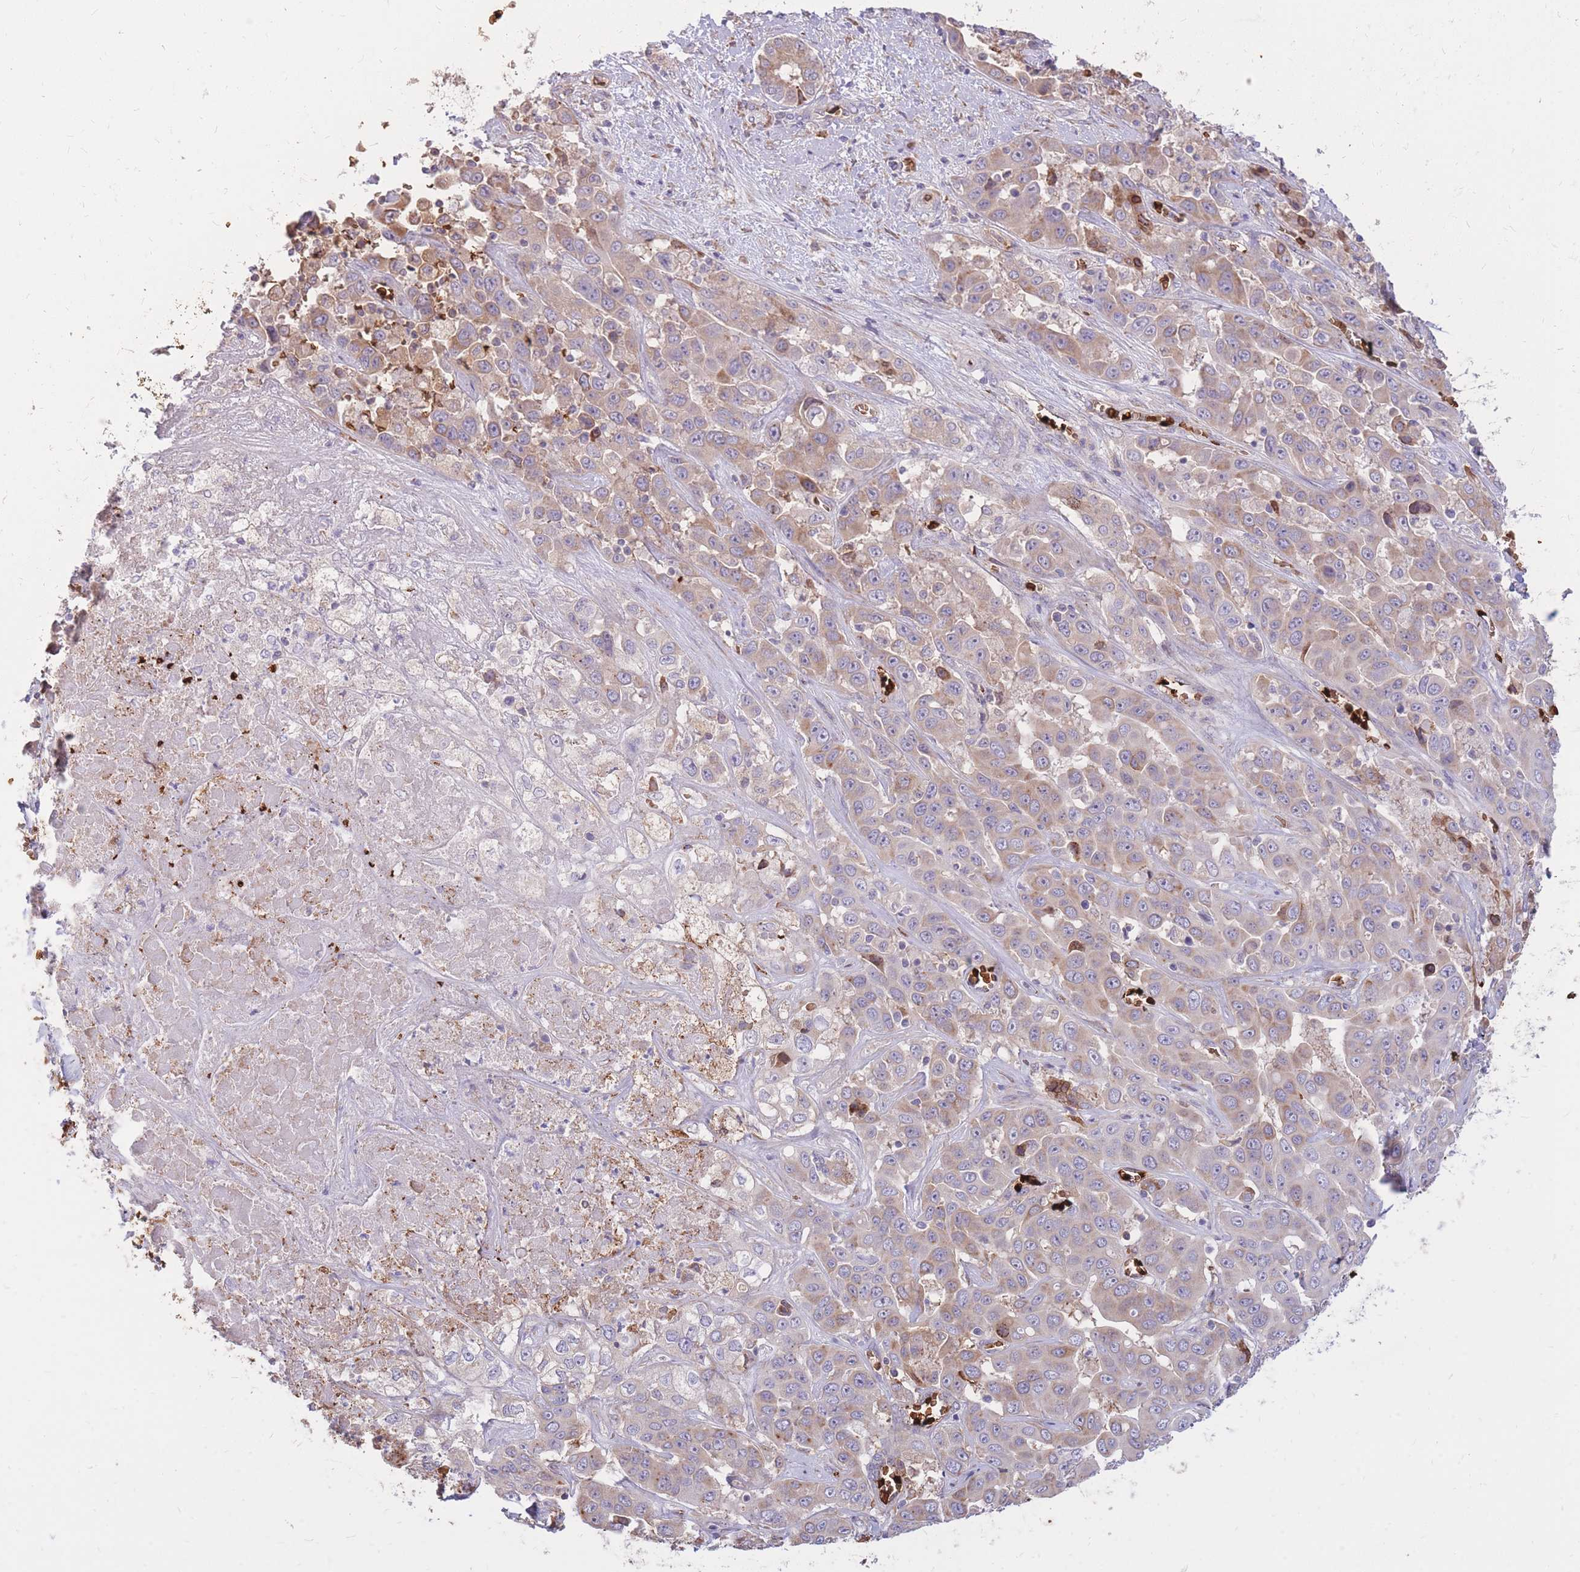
{"staining": {"intensity": "weak", "quantity": "25%-75%", "location": "cytoplasmic/membranous"}, "tissue": "liver cancer", "cell_type": "Tumor cells", "image_type": "cancer", "snomed": [{"axis": "morphology", "description": "Cholangiocarcinoma"}, {"axis": "topography", "description": "Liver"}], "caption": "Tumor cells reveal low levels of weak cytoplasmic/membranous expression in approximately 25%-75% of cells in liver cholangiocarcinoma.", "gene": "ATP10D", "patient": {"sex": "female", "age": 52}}